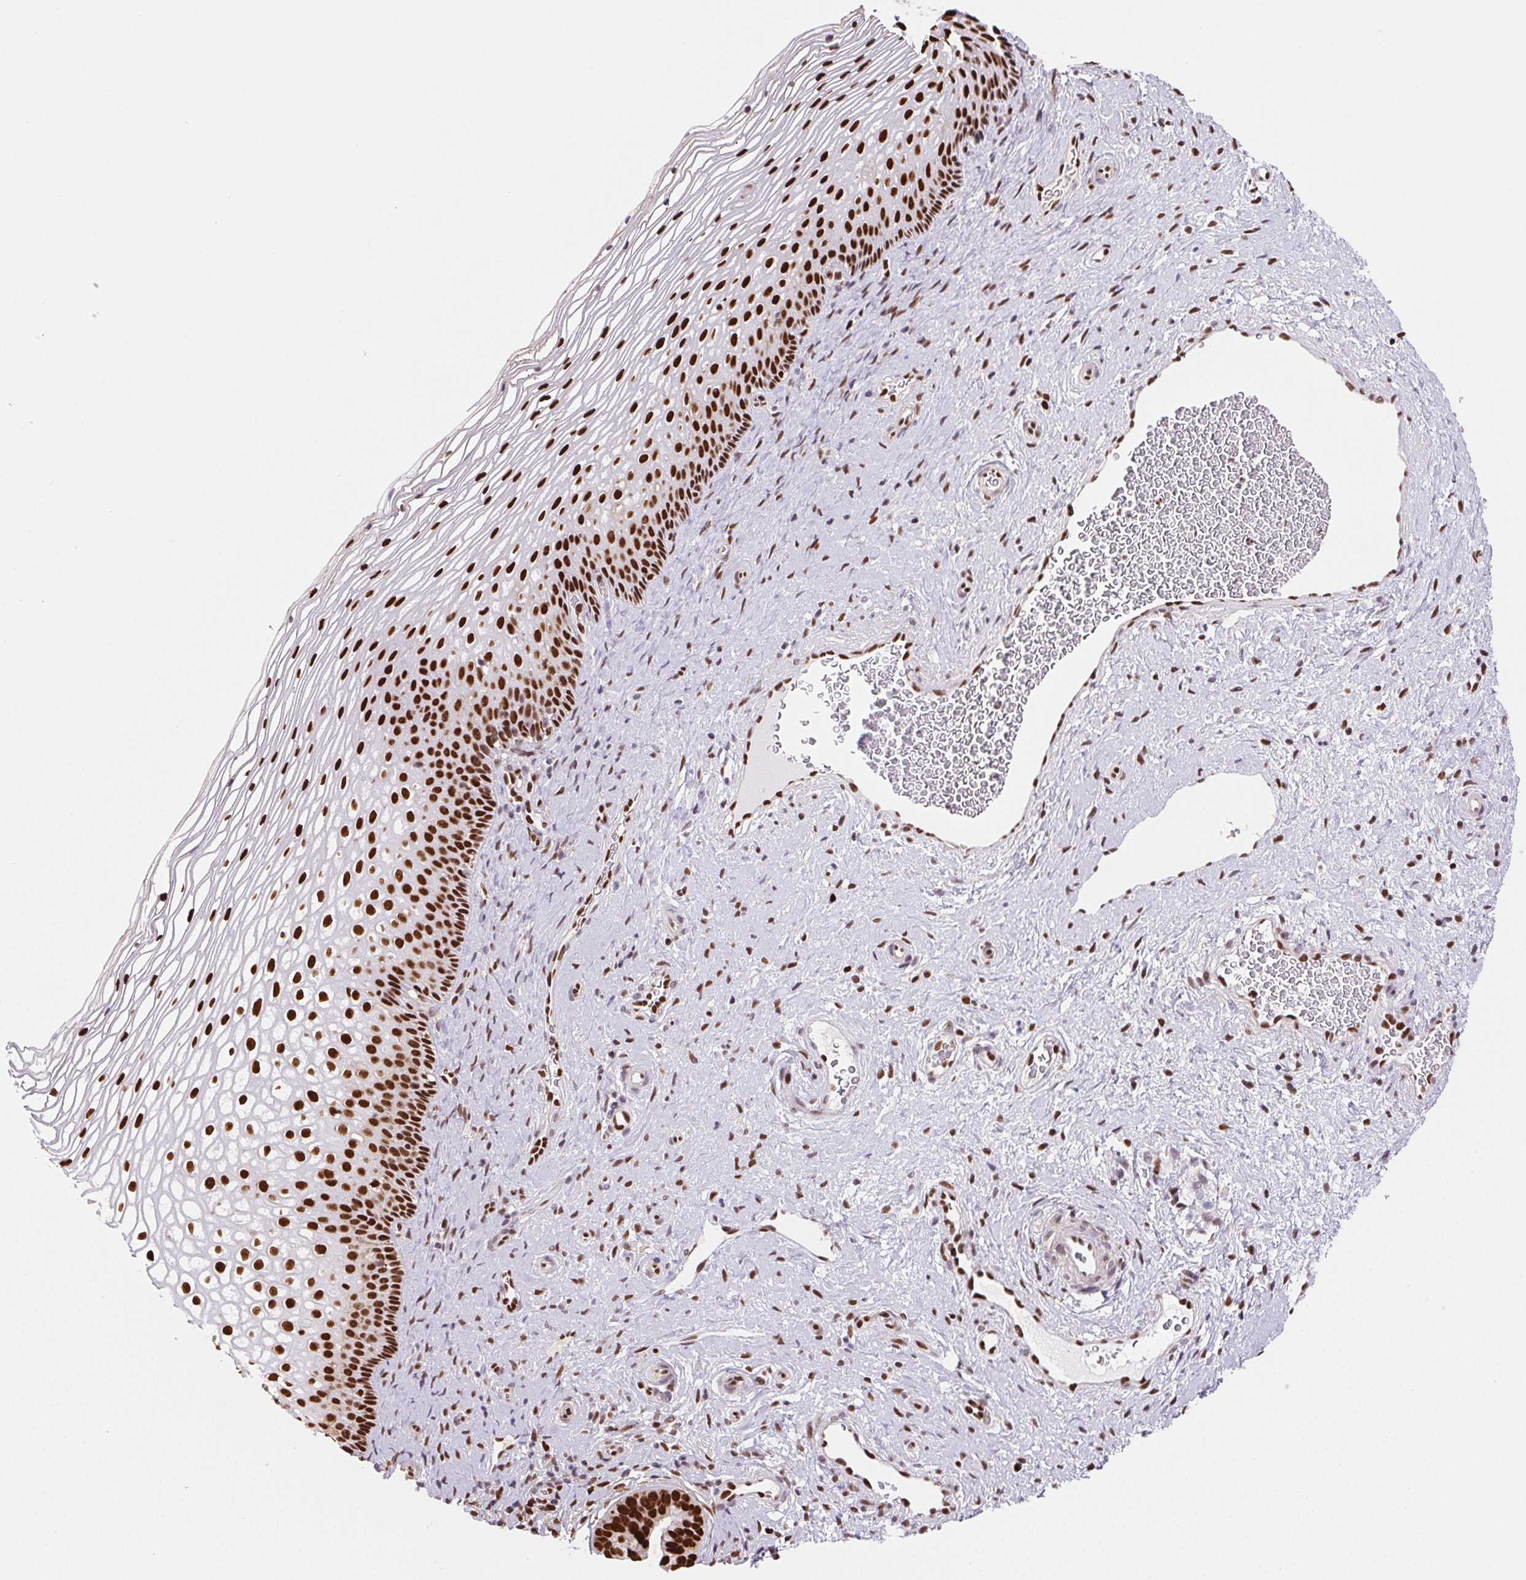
{"staining": {"intensity": "strong", "quantity": ">75%", "location": "nuclear"}, "tissue": "cervix", "cell_type": "Glandular cells", "image_type": "normal", "snomed": [{"axis": "morphology", "description": "Normal tissue, NOS"}, {"axis": "topography", "description": "Cervix"}], "caption": "Immunohistochemical staining of unremarkable cervix displays high levels of strong nuclear positivity in about >75% of glandular cells.", "gene": "SETSIP", "patient": {"sex": "female", "age": 34}}